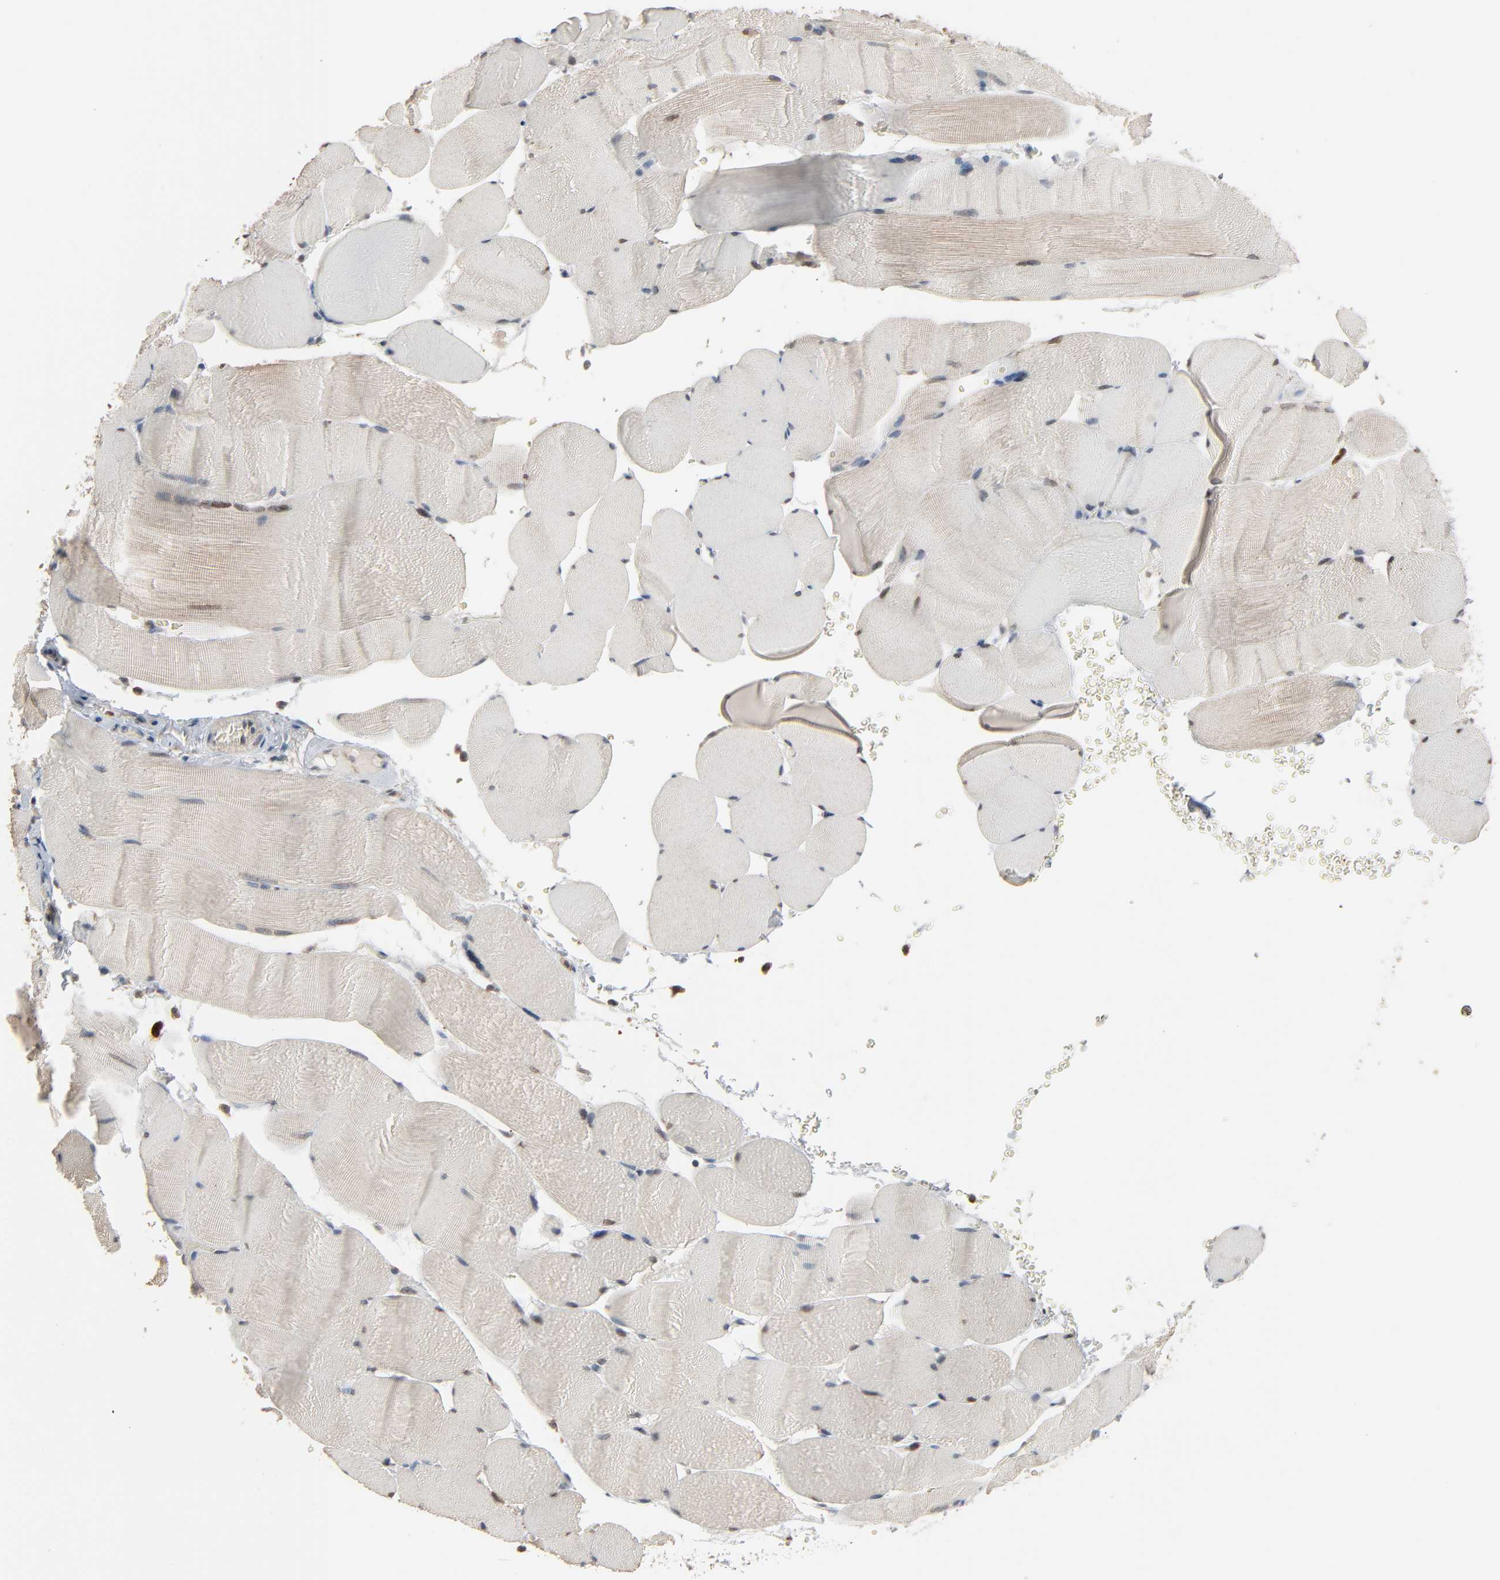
{"staining": {"intensity": "negative", "quantity": "none", "location": "none"}, "tissue": "skeletal muscle", "cell_type": "Myocytes", "image_type": "normal", "snomed": [{"axis": "morphology", "description": "Normal tissue, NOS"}, {"axis": "topography", "description": "Skeletal muscle"}], "caption": "Micrograph shows no protein staining in myocytes of benign skeletal muscle.", "gene": "DOCK8", "patient": {"sex": "male", "age": 62}}